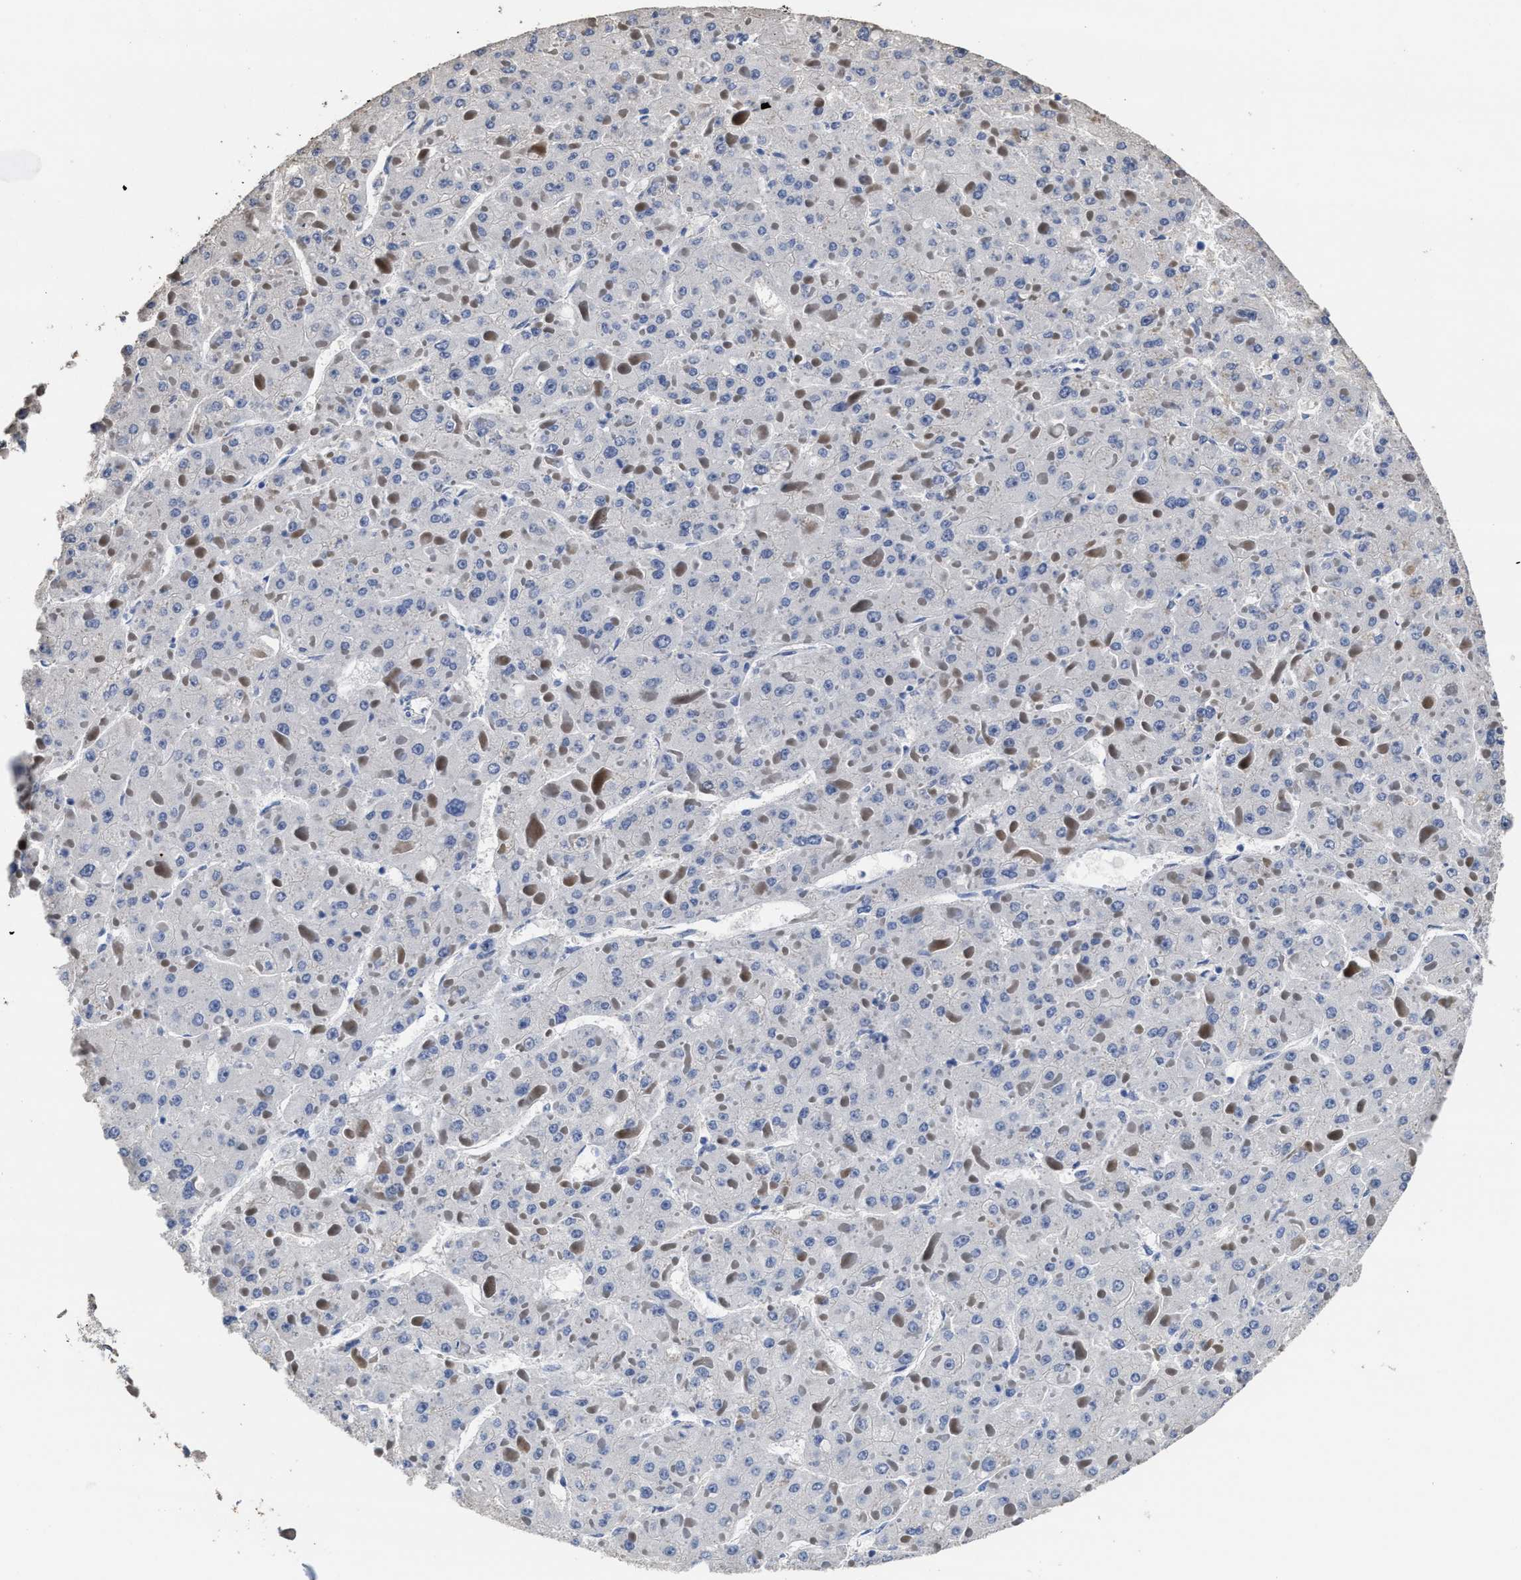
{"staining": {"intensity": "negative", "quantity": "none", "location": "none"}, "tissue": "liver cancer", "cell_type": "Tumor cells", "image_type": "cancer", "snomed": [{"axis": "morphology", "description": "Carcinoma, Hepatocellular, NOS"}, {"axis": "topography", "description": "Liver"}], "caption": "A micrograph of human hepatocellular carcinoma (liver) is negative for staining in tumor cells. (DAB IHC with hematoxylin counter stain).", "gene": "ZFAT", "patient": {"sex": "female", "age": 73}}